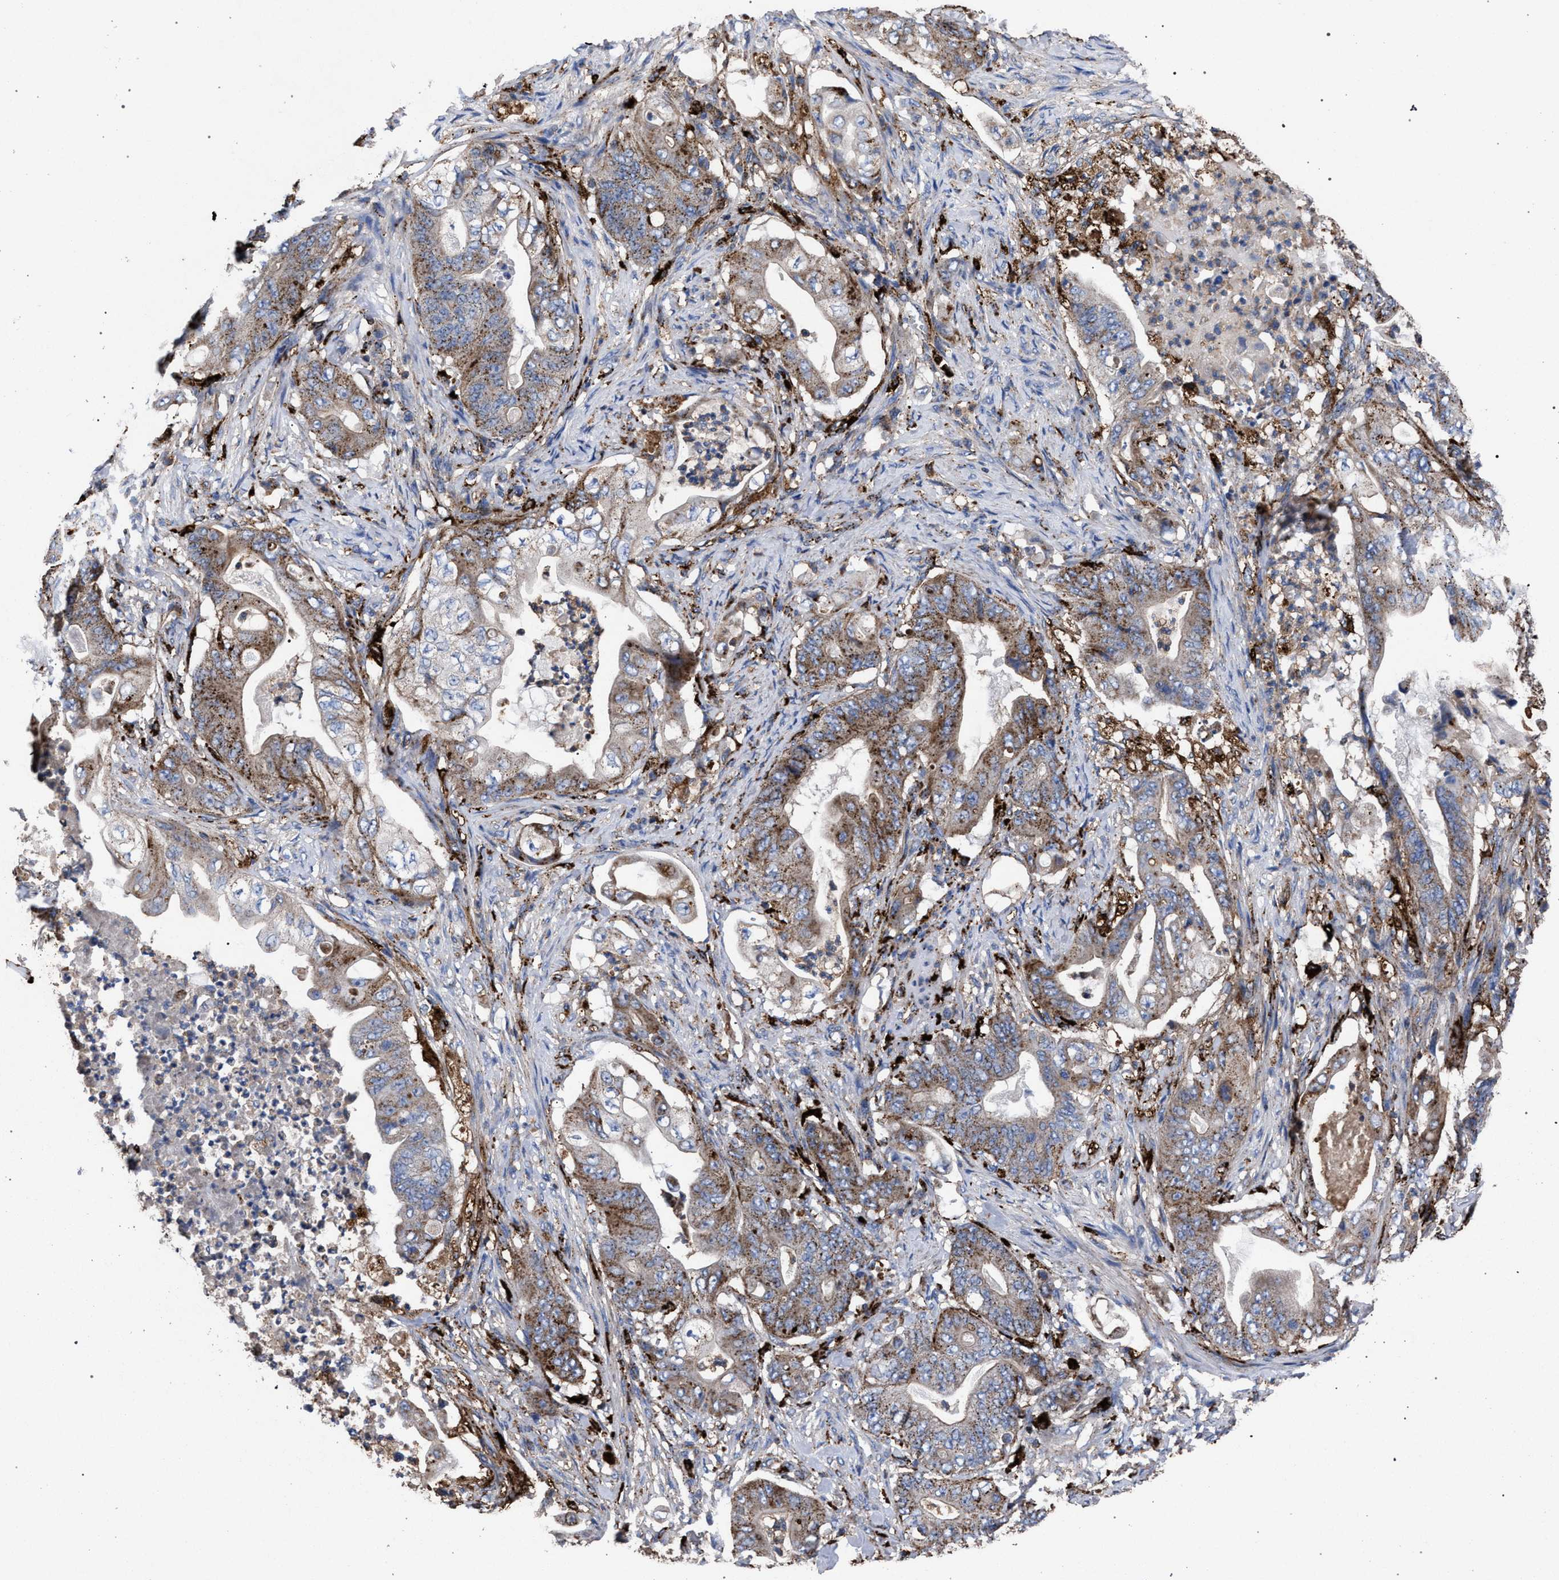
{"staining": {"intensity": "moderate", "quantity": ">75%", "location": "cytoplasmic/membranous"}, "tissue": "stomach cancer", "cell_type": "Tumor cells", "image_type": "cancer", "snomed": [{"axis": "morphology", "description": "Adenocarcinoma, NOS"}, {"axis": "topography", "description": "Stomach"}], "caption": "Moderate cytoplasmic/membranous positivity for a protein is seen in approximately >75% of tumor cells of stomach cancer (adenocarcinoma) using immunohistochemistry.", "gene": "PPT1", "patient": {"sex": "female", "age": 73}}